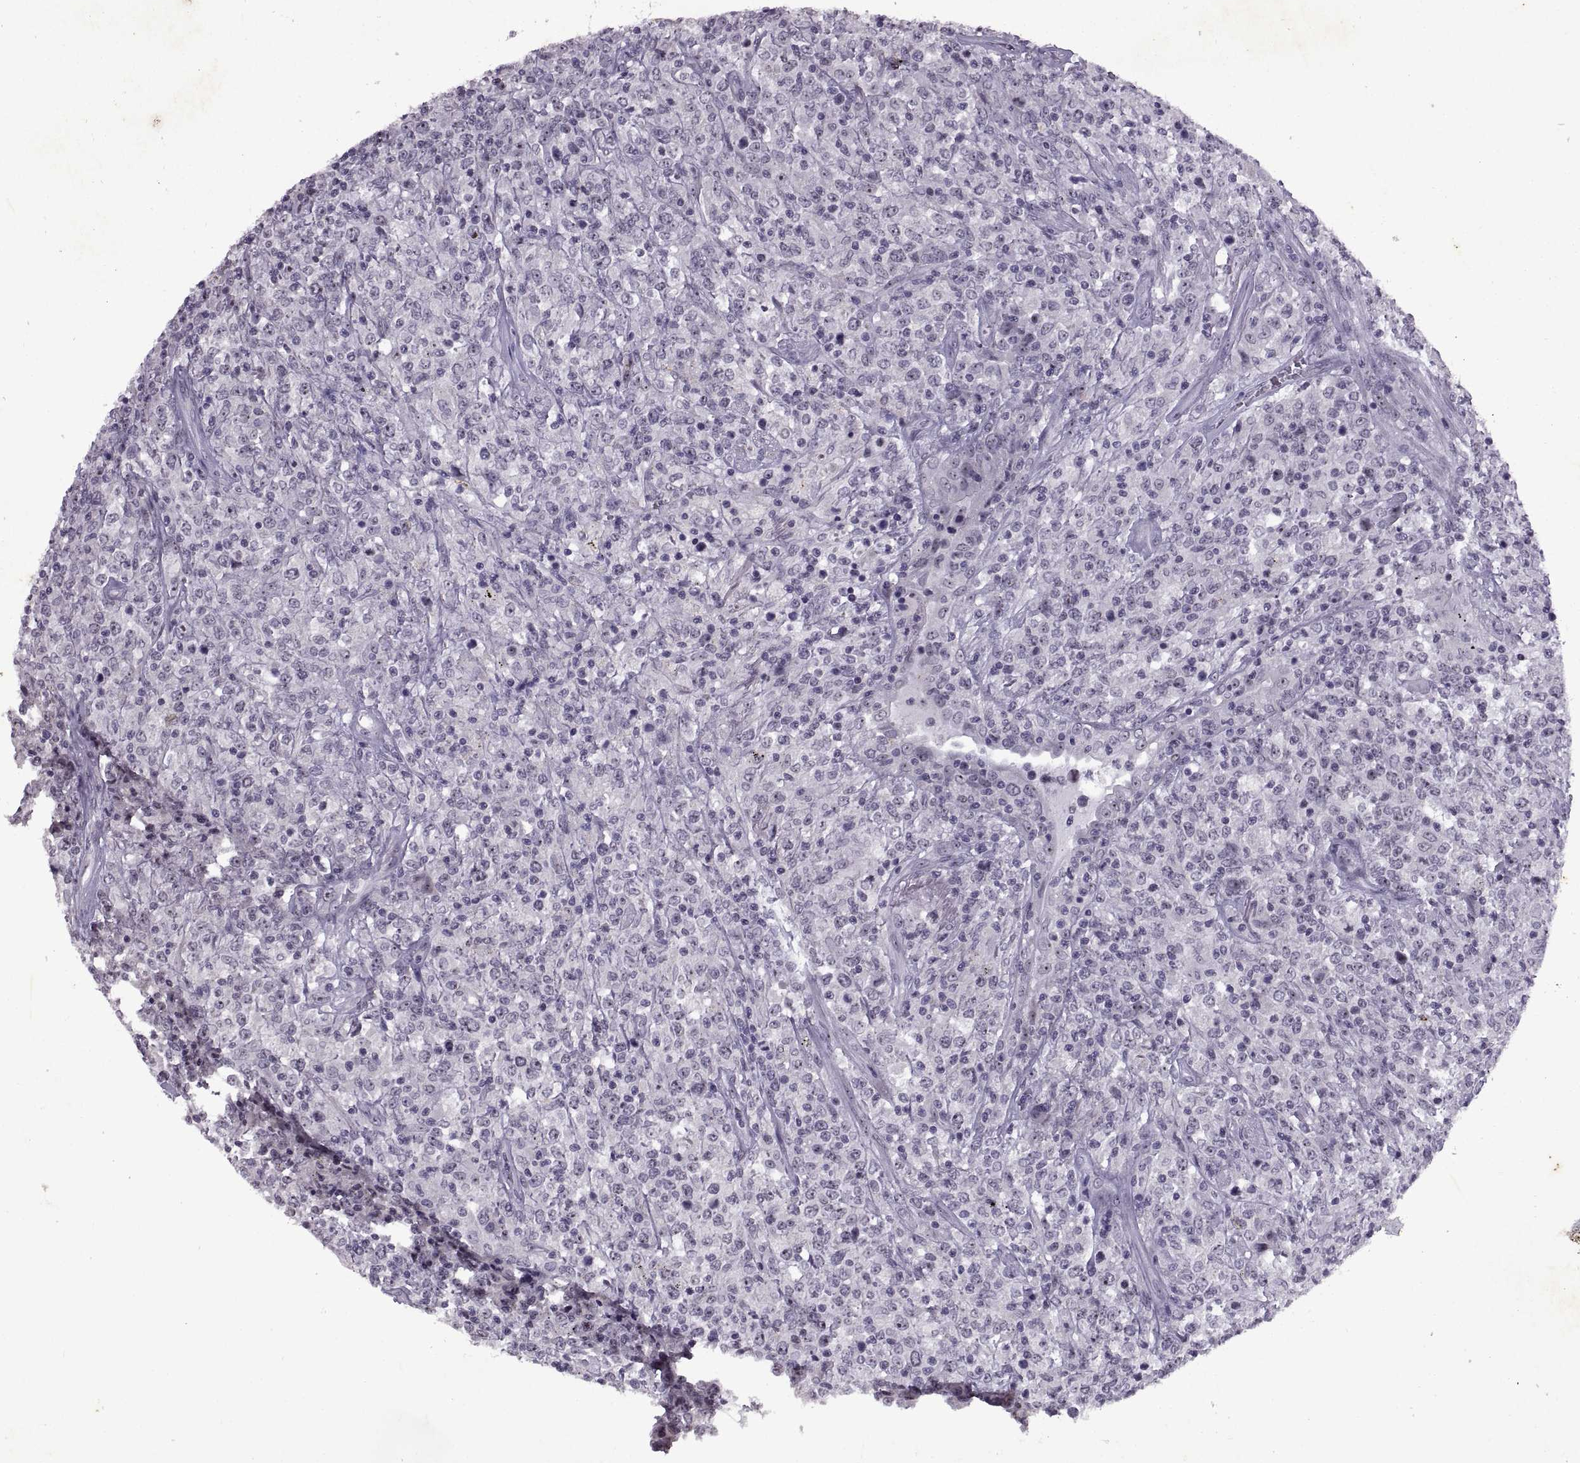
{"staining": {"intensity": "negative", "quantity": "none", "location": "none"}, "tissue": "lymphoma", "cell_type": "Tumor cells", "image_type": "cancer", "snomed": [{"axis": "morphology", "description": "Malignant lymphoma, non-Hodgkin's type, High grade"}, {"axis": "topography", "description": "Lung"}], "caption": "High power microscopy micrograph of an IHC micrograph of lymphoma, revealing no significant expression in tumor cells. (IHC, brightfield microscopy, high magnification).", "gene": "SINHCAF", "patient": {"sex": "male", "age": 79}}